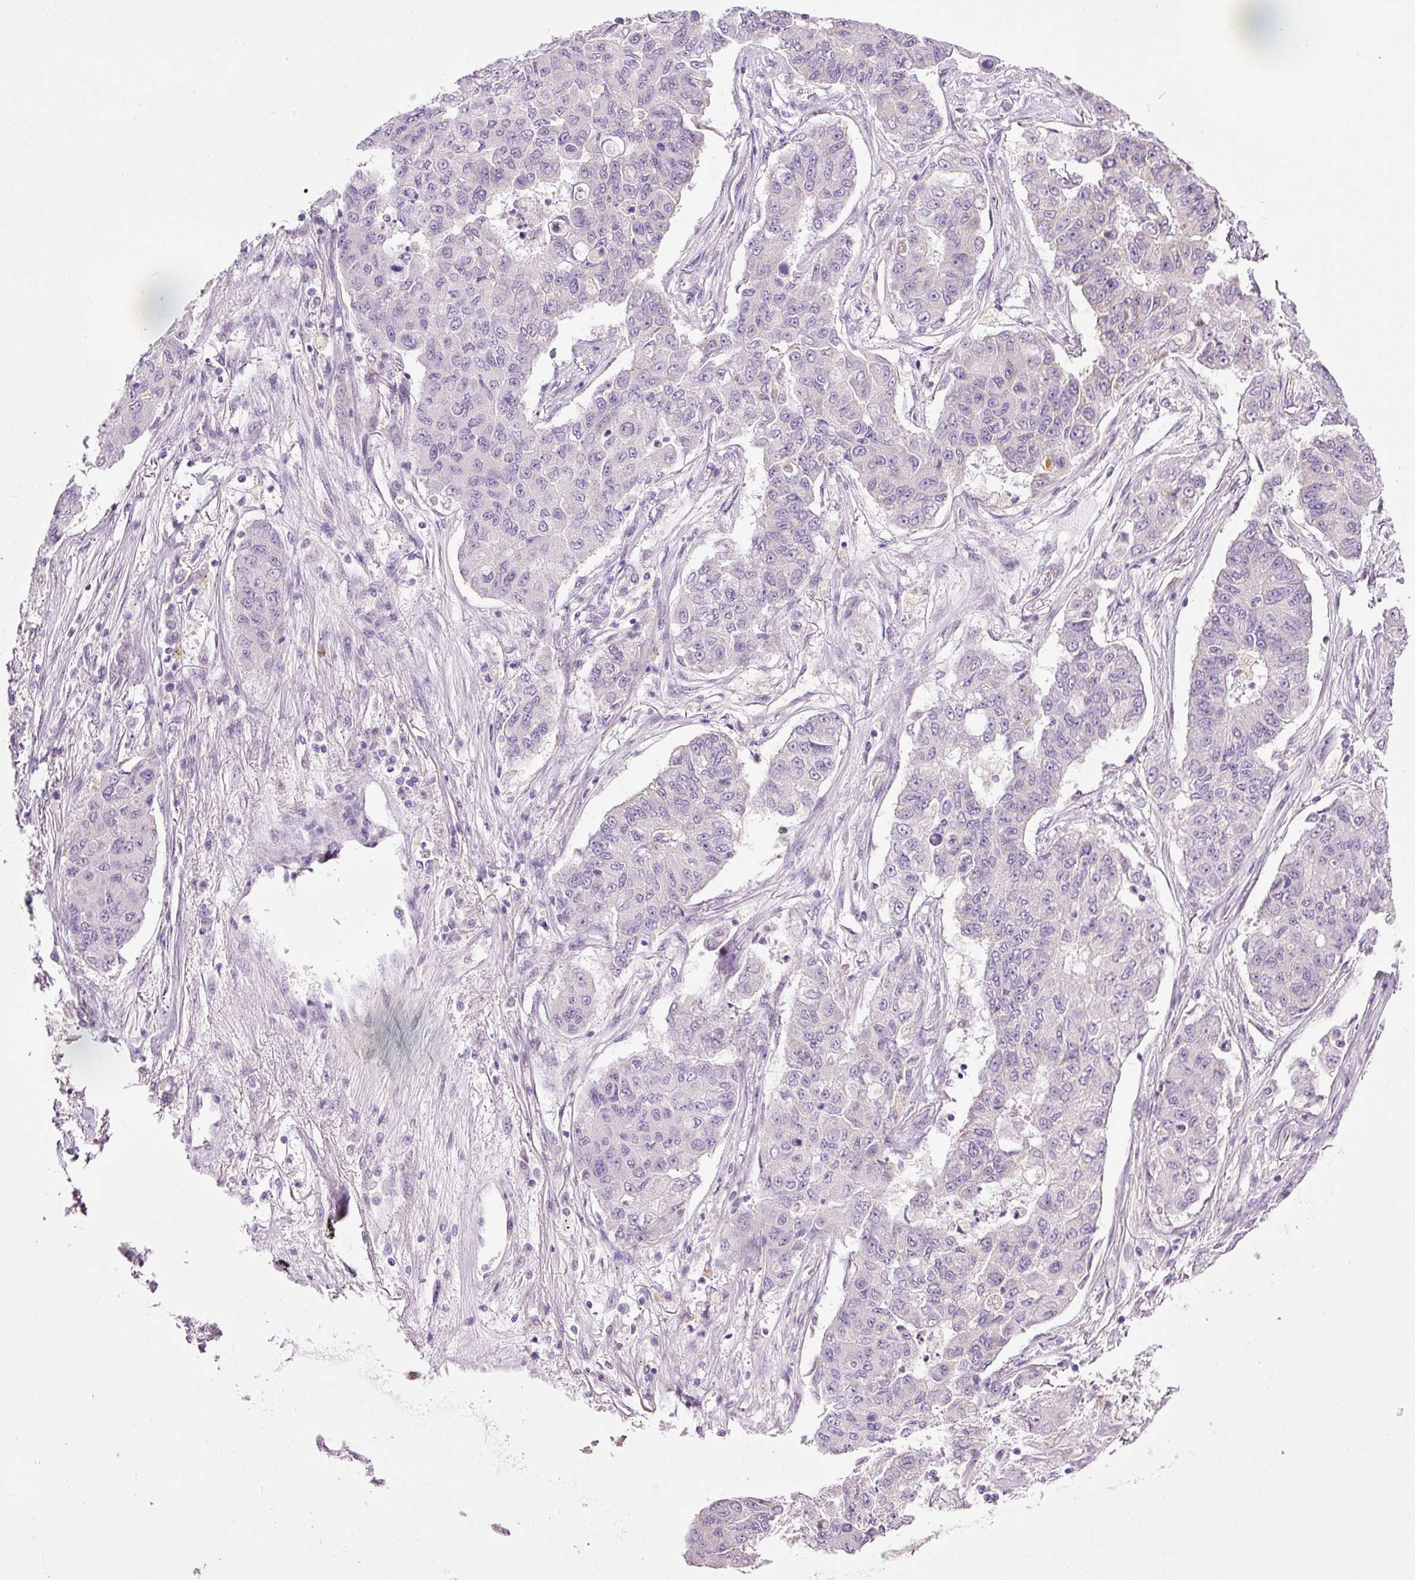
{"staining": {"intensity": "negative", "quantity": "none", "location": "none"}, "tissue": "lung cancer", "cell_type": "Tumor cells", "image_type": "cancer", "snomed": [{"axis": "morphology", "description": "Squamous cell carcinoma, NOS"}, {"axis": "topography", "description": "Lung"}], "caption": "Lung cancer was stained to show a protein in brown. There is no significant positivity in tumor cells.", "gene": "SRC", "patient": {"sex": "male", "age": 74}}